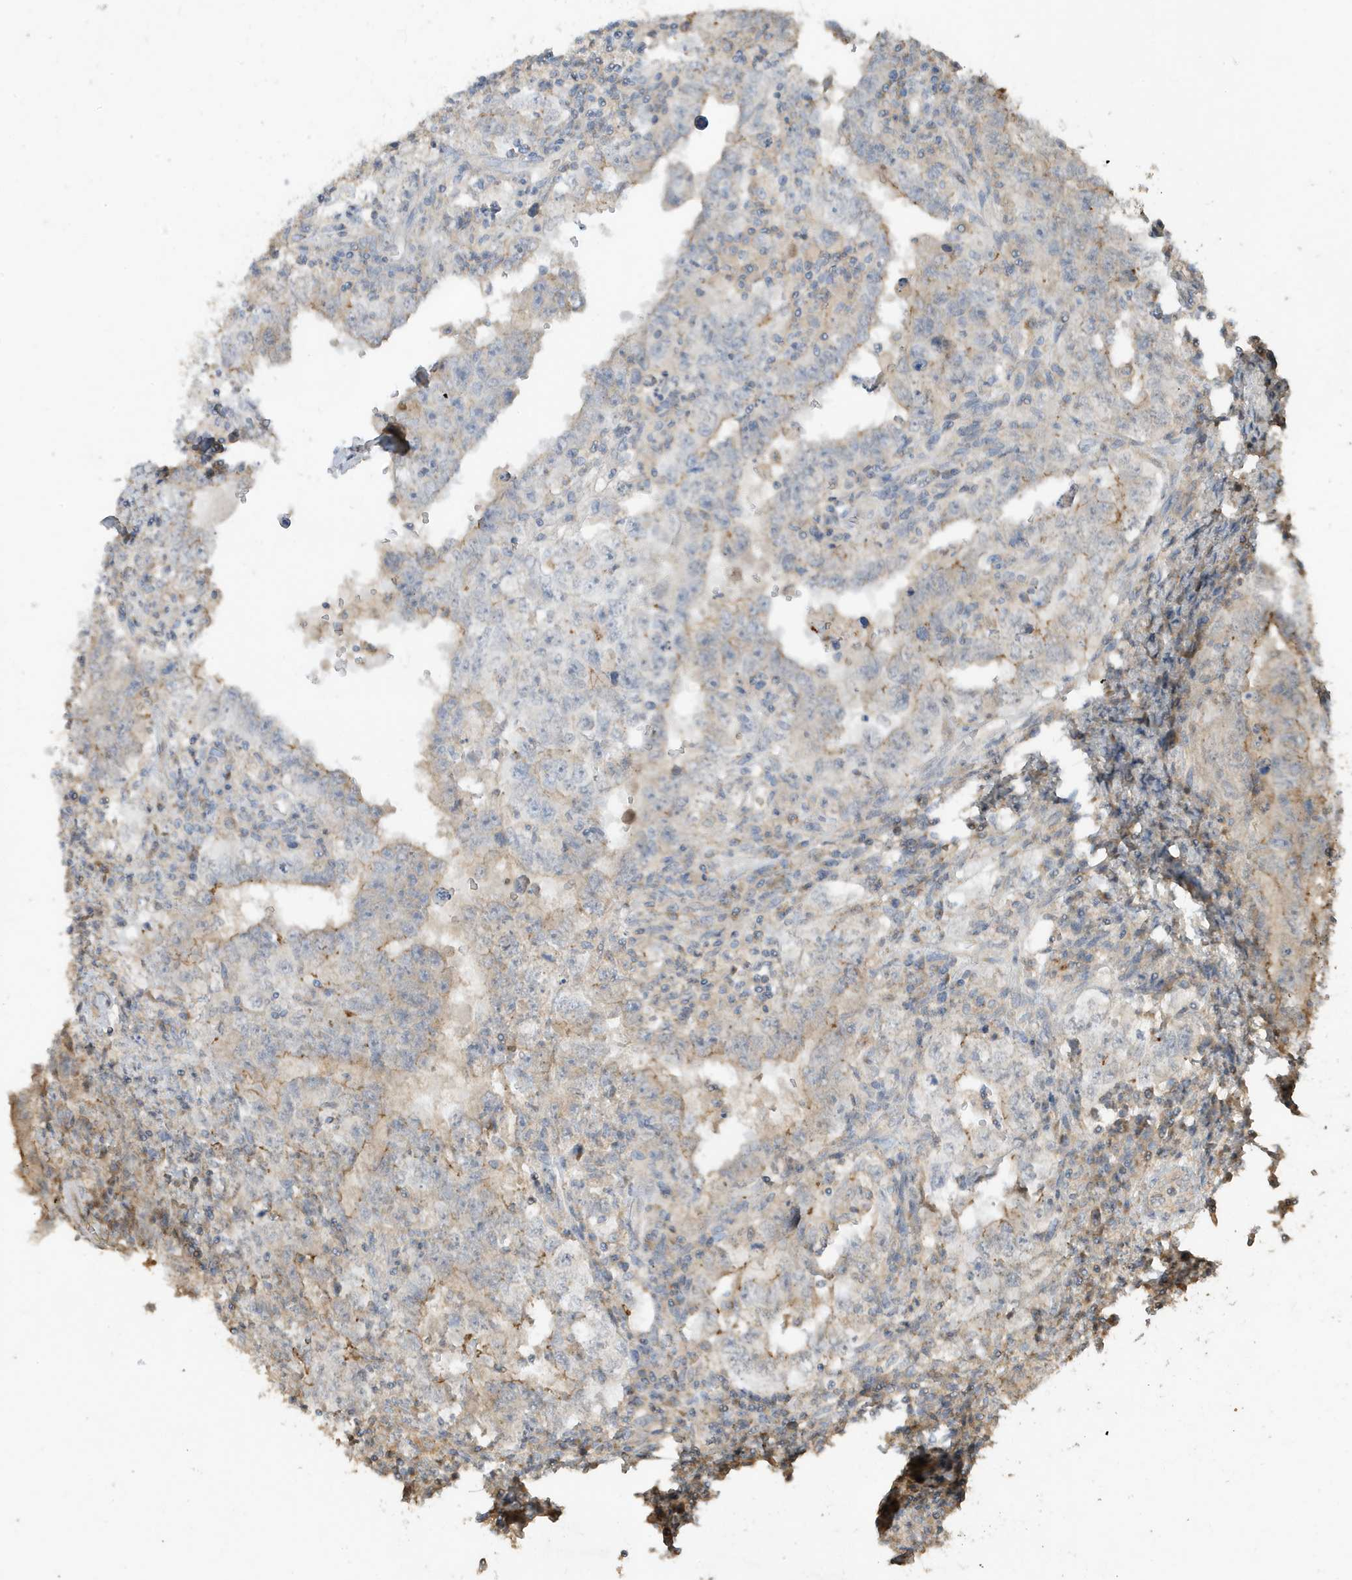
{"staining": {"intensity": "weak", "quantity": "25%-75%", "location": "cytoplasmic/membranous"}, "tissue": "testis cancer", "cell_type": "Tumor cells", "image_type": "cancer", "snomed": [{"axis": "morphology", "description": "Carcinoma, Embryonal, NOS"}, {"axis": "topography", "description": "Testis"}], "caption": "An immunohistochemistry (IHC) image of neoplastic tissue is shown. Protein staining in brown labels weak cytoplasmic/membranous positivity in testis cancer within tumor cells.", "gene": "PRRT3", "patient": {"sex": "male", "age": 26}}